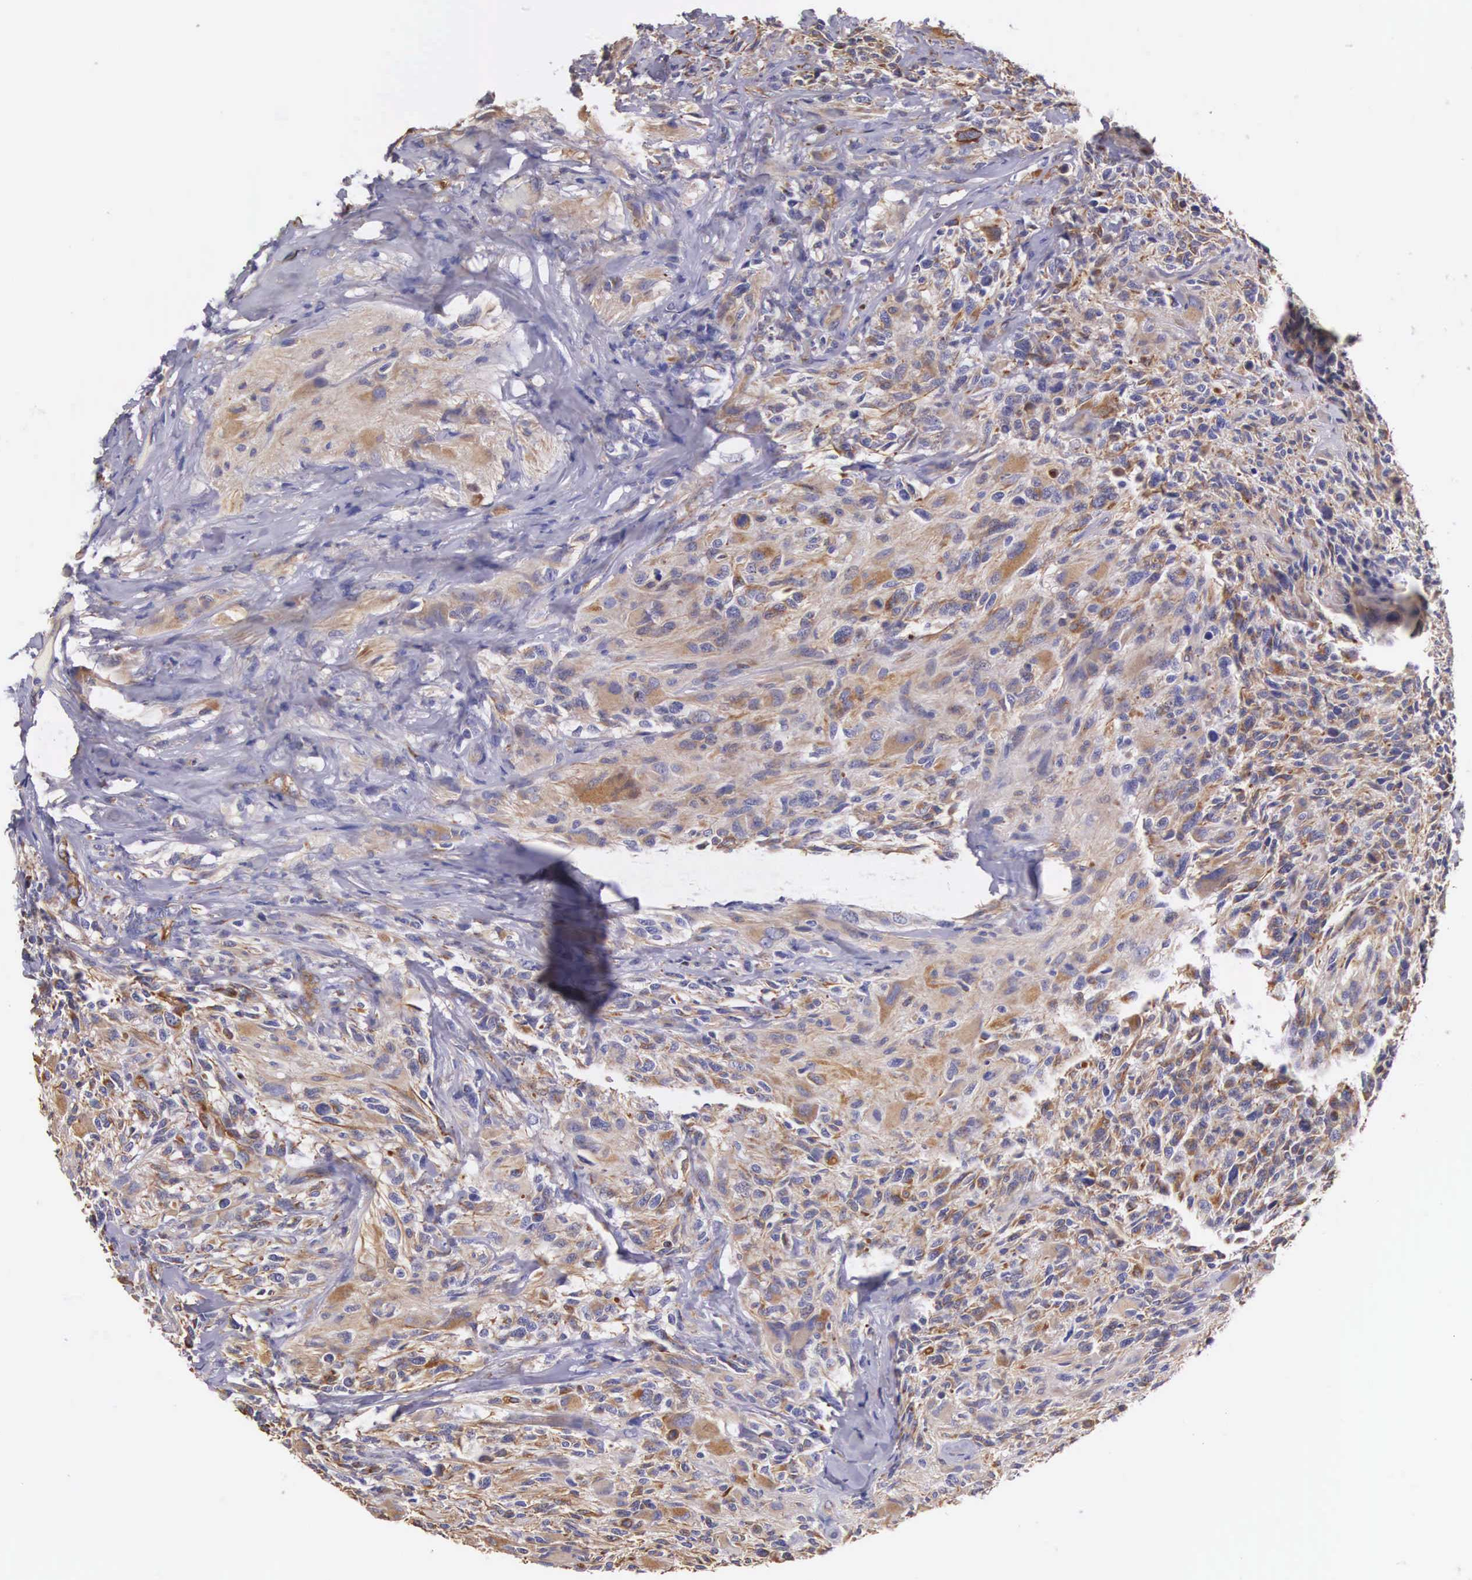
{"staining": {"intensity": "weak", "quantity": ">75%", "location": "cytoplasmic/membranous"}, "tissue": "glioma", "cell_type": "Tumor cells", "image_type": "cancer", "snomed": [{"axis": "morphology", "description": "Glioma, malignant, High grade"}, {"axis": "topography", "description": "Brain"}], "caption": "Immunohistochemistry (IHC) micrograph of glioma stained for a protein (brown), which demonstrates low levels of weak cytoplasmic/membranous expression in approximately >75% of tumor cells.", "gene": "OSBPL3", "patient": {"sex": "male", "age": 69}}